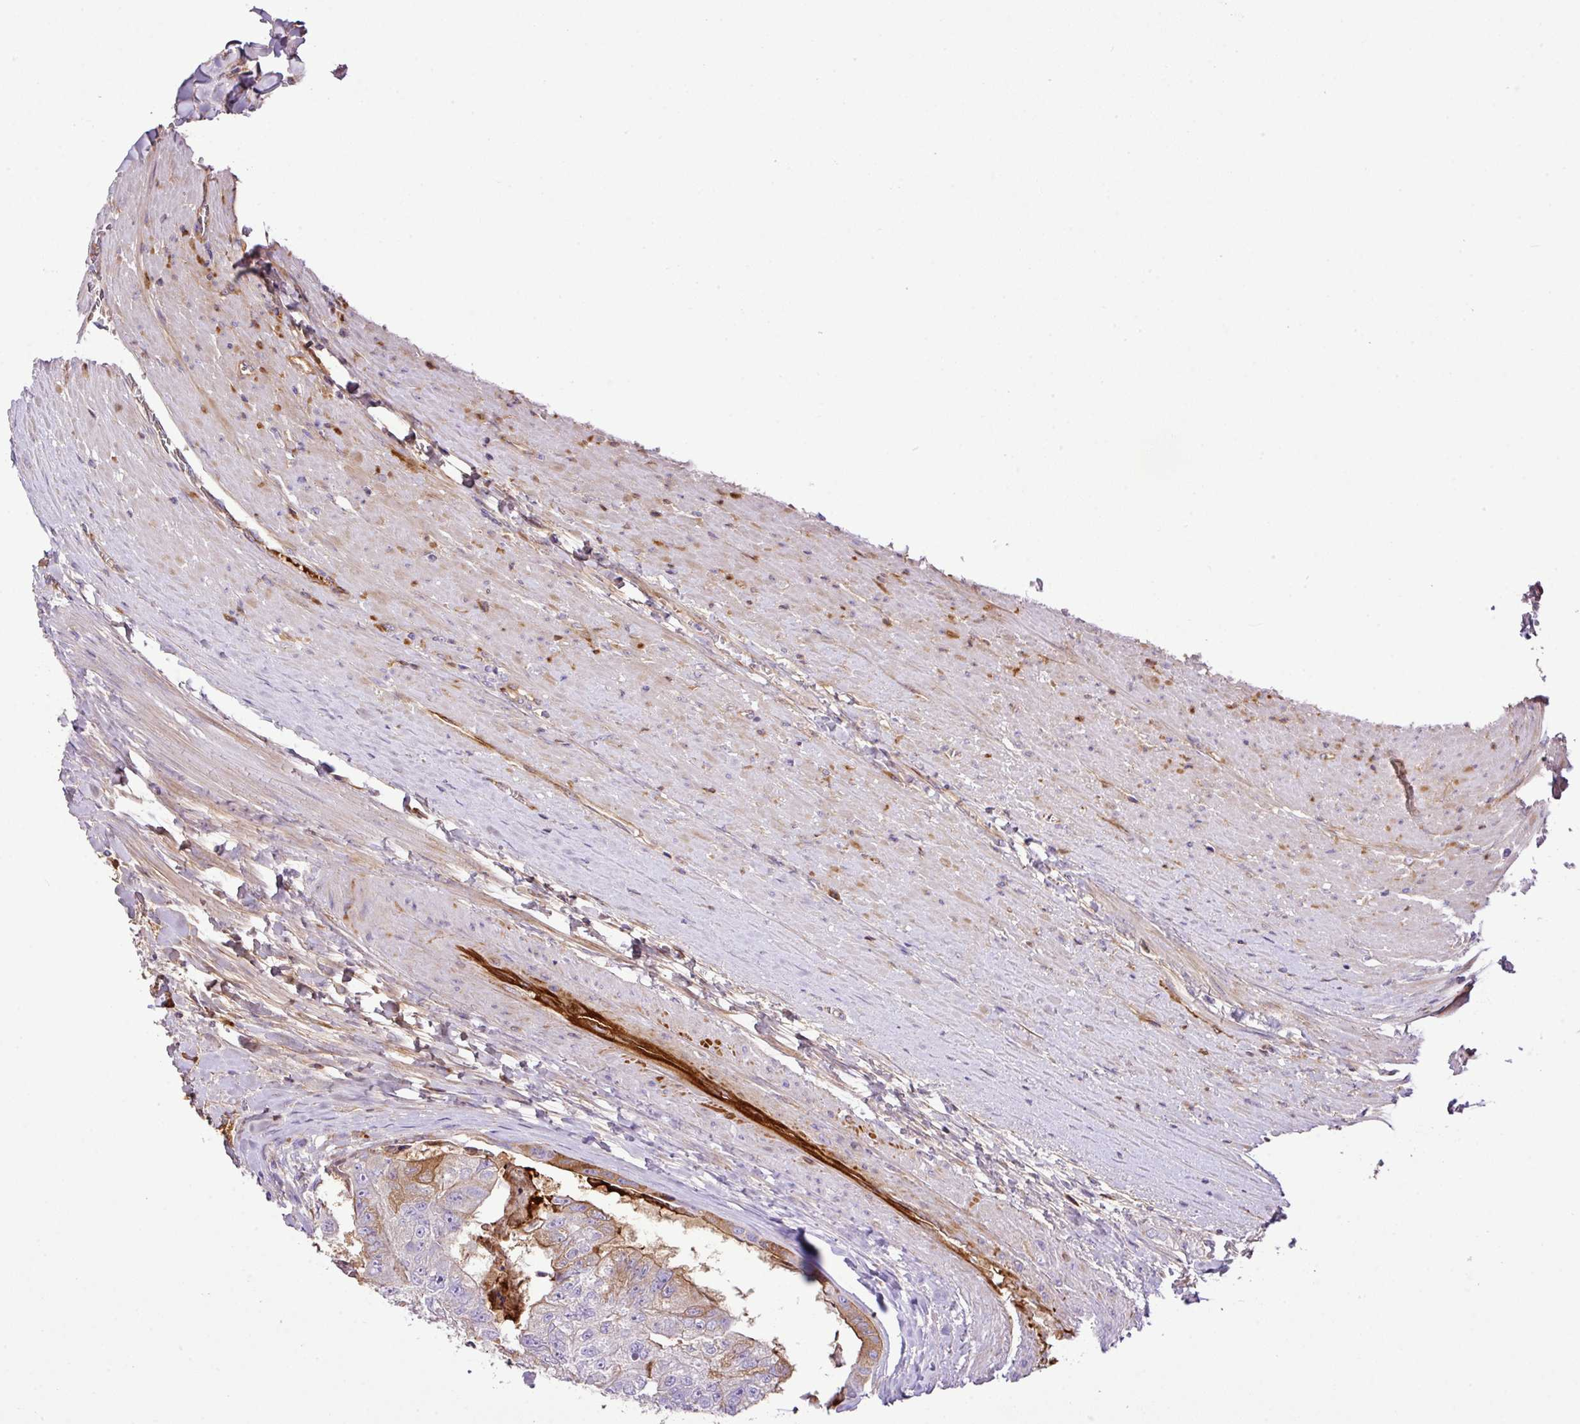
{"staining": {"intensity": "moderate", "quantity": "<25%", "location": "cytoplasmic/membranous"}, "tissue": "colorectal cancer", "cell_type": "Tumor cells", "image_type": "cancer", "snomed": [{"axis": "morphology", "description": "Adenocarcinoma, NOS"}, {"axis": "topography", "description": "Colon"}], "caption": "A low amount of moderate cytoplasmic/membranous expression is identified in approximately <25% of tumor cells in adenocarcinoma (colorectal) tissue.", "gene": "CTXN2", "patient": {"sex": "female", "age": 67}}